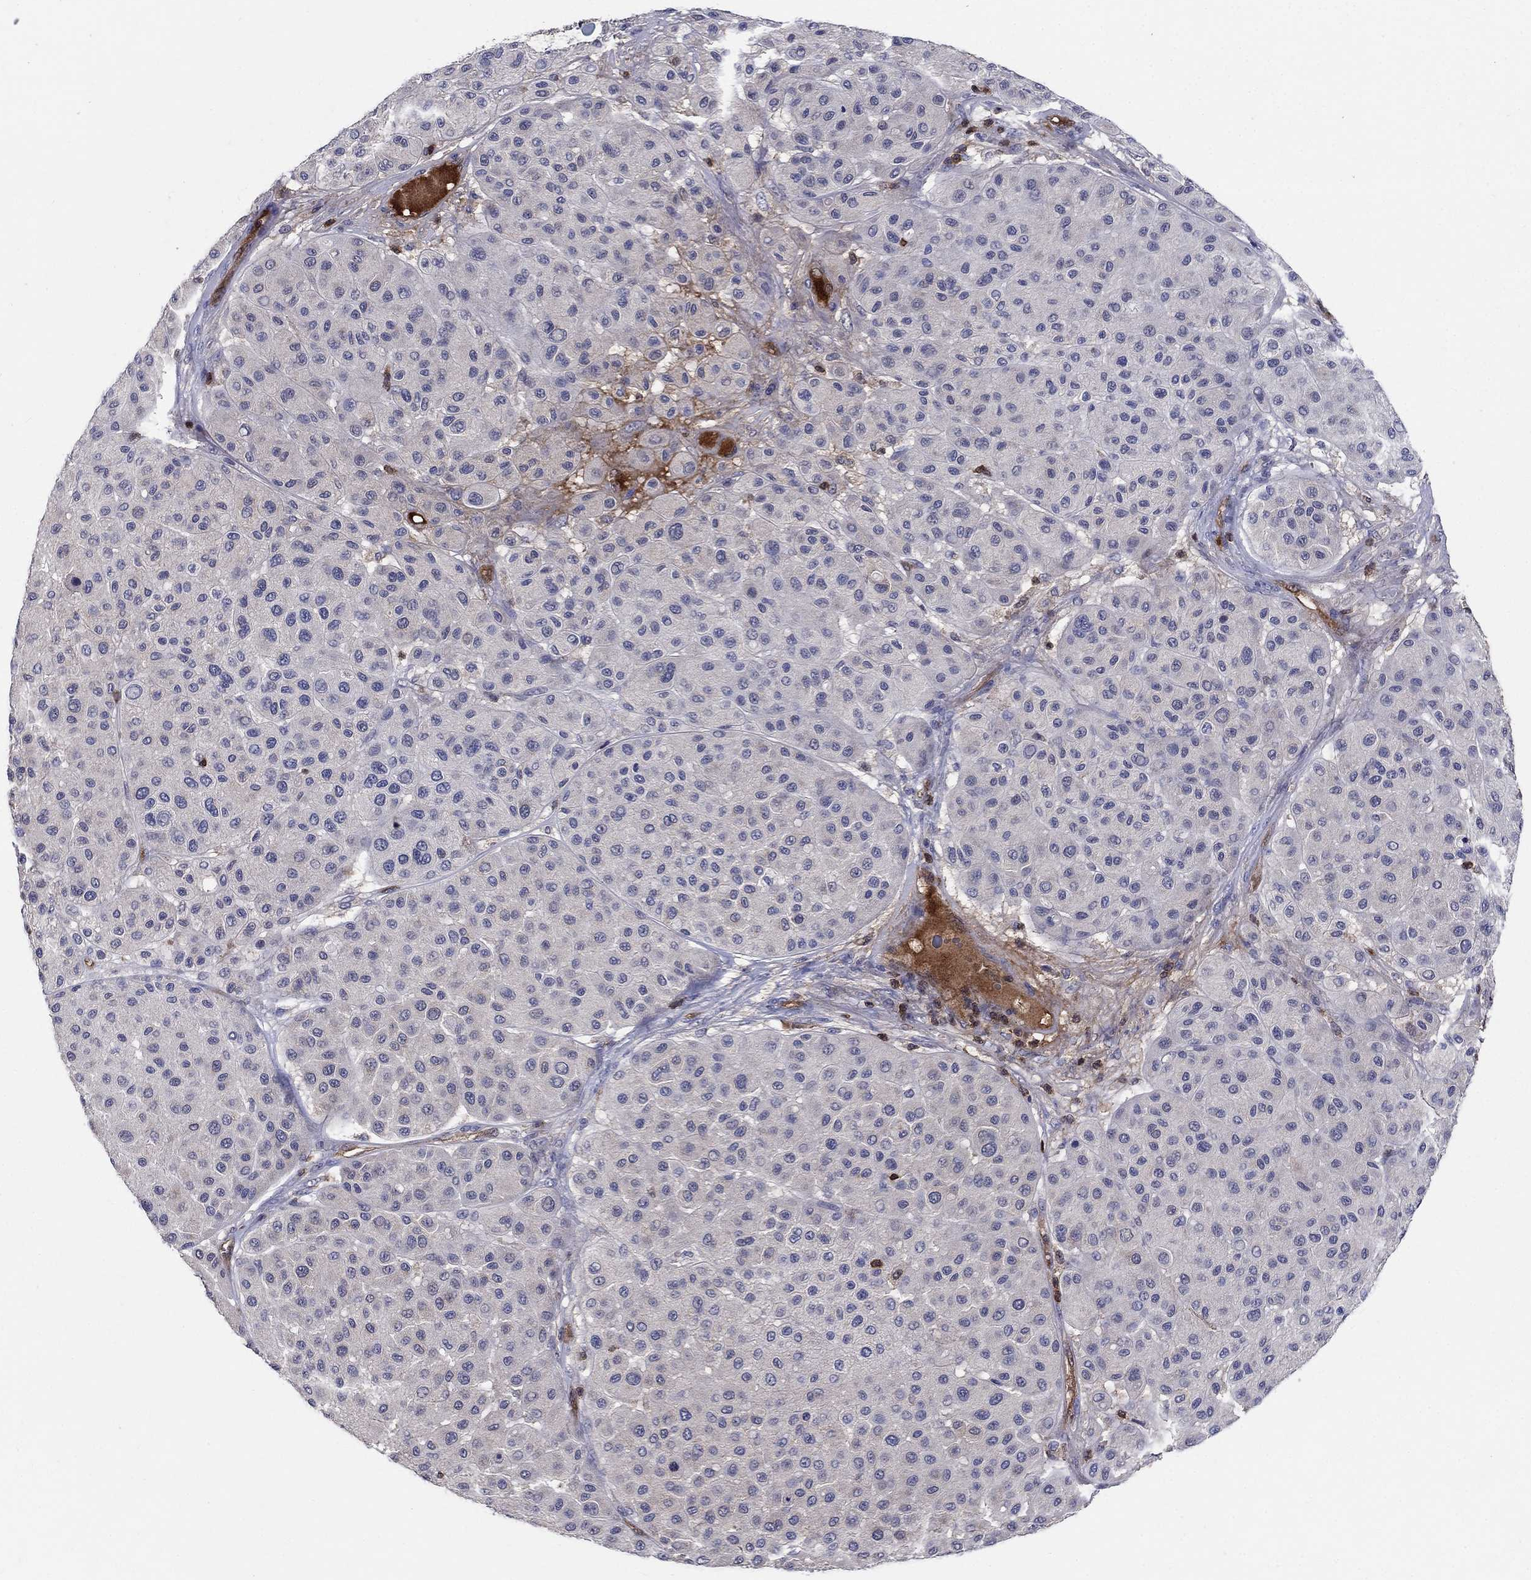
{"staining": {"intensity": "negative", "quantity": "none", "location": "none"}, "tissue": "melanoma", "cell_type": "Tumor cells", "image_type": "cancer", "snomed": [{"axis": "morphology", "description": "Malignant melanoma, Metastatic site"}, {"axis": "topography", "description": "Smooth muscle"}], "caption": "Immunohistochemical staining of melanoma demonstrates no significant expression in tumor cells.", "gene": "AGFG2", "patient": {"sex": "male", "age": 41}}